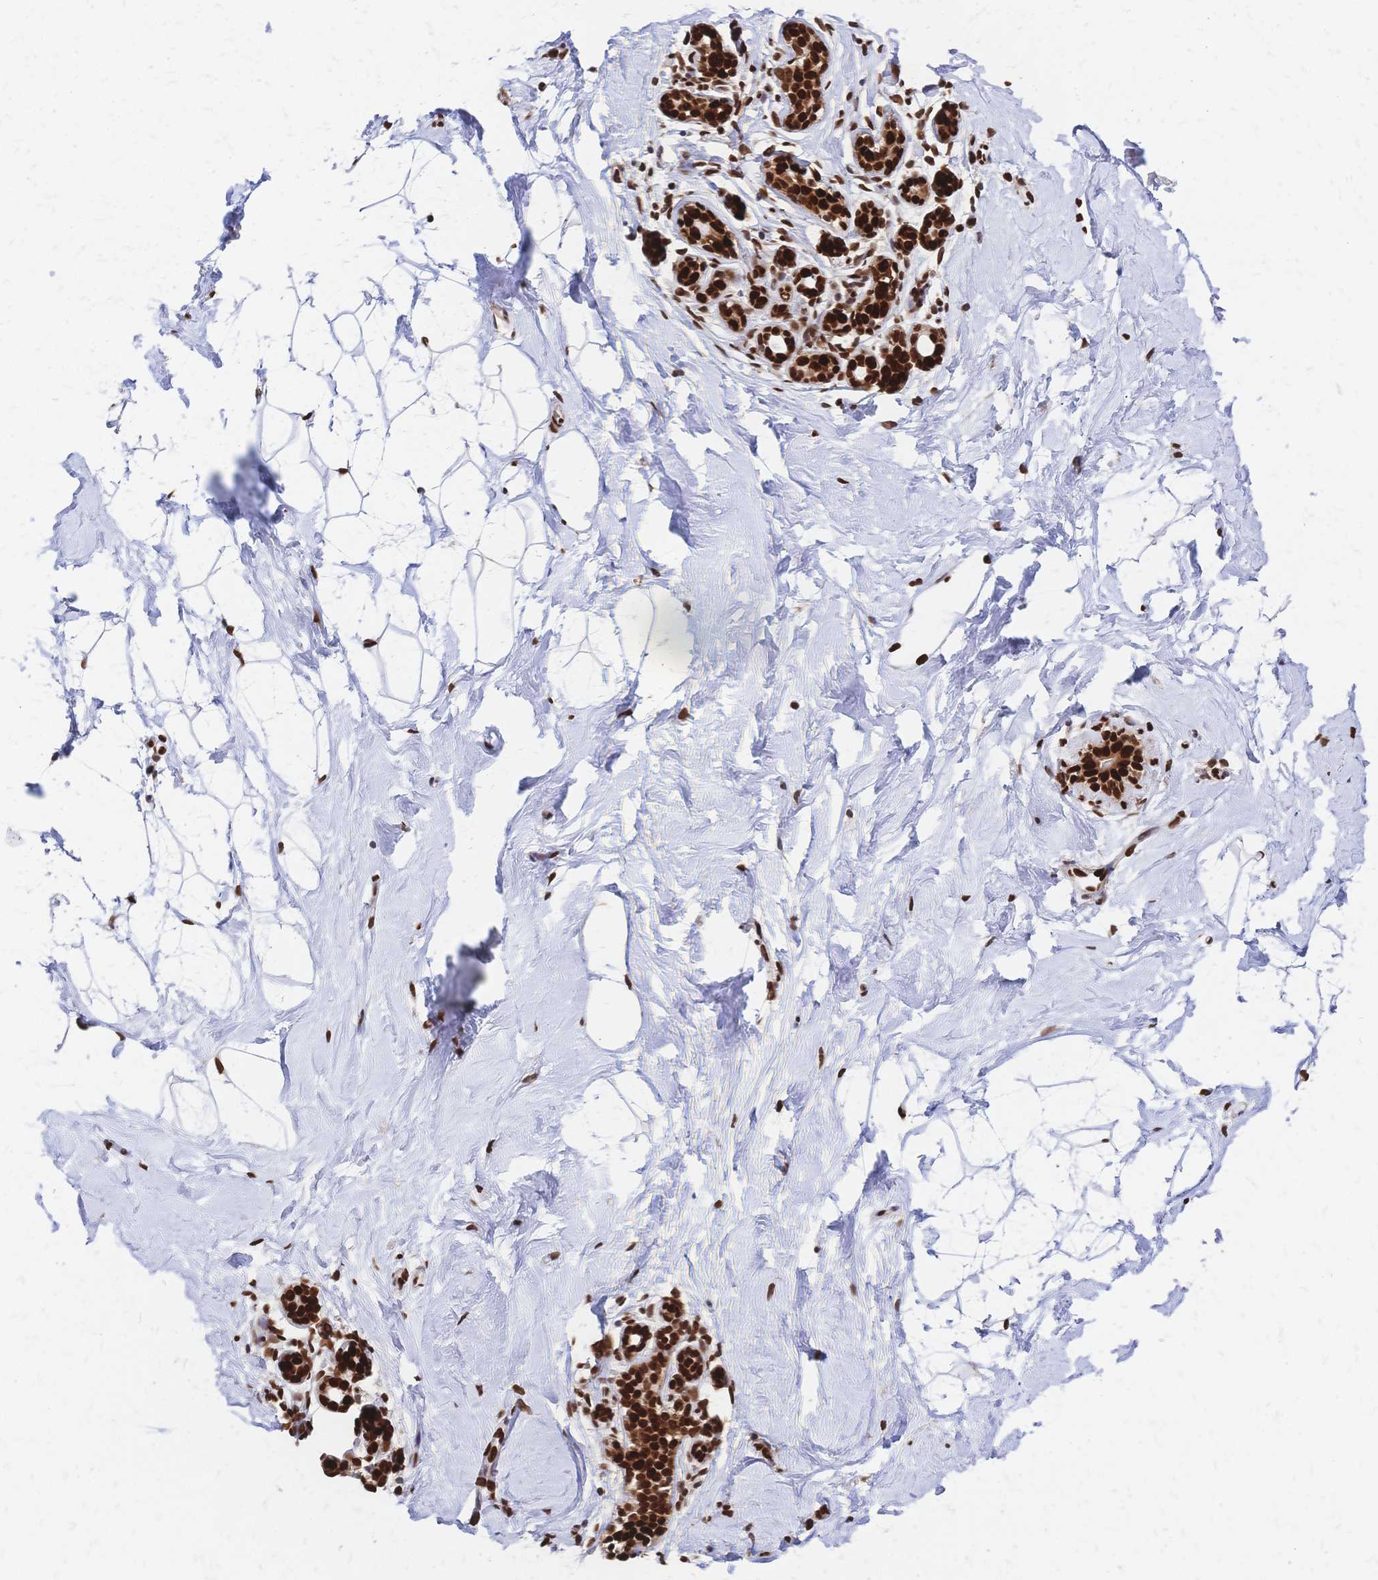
{"staining": {"intensity": "strong", "quantity": ">75%", "location": "nuclear"}, "tissue": "breast", "cell_type": "Adipocytes", "image_type": "normal", "snomed": [{"axis": "morphology", "description": "Normal tissue, NOS"}, {"axis": "topography", "description": "Breast"}], "caption": "A high amount of strong nuclear positivity is seen in about >75% of adipocytes in benign breast.", "gene": "HDGF", "patient": {"sex": "female", "age": 32}}